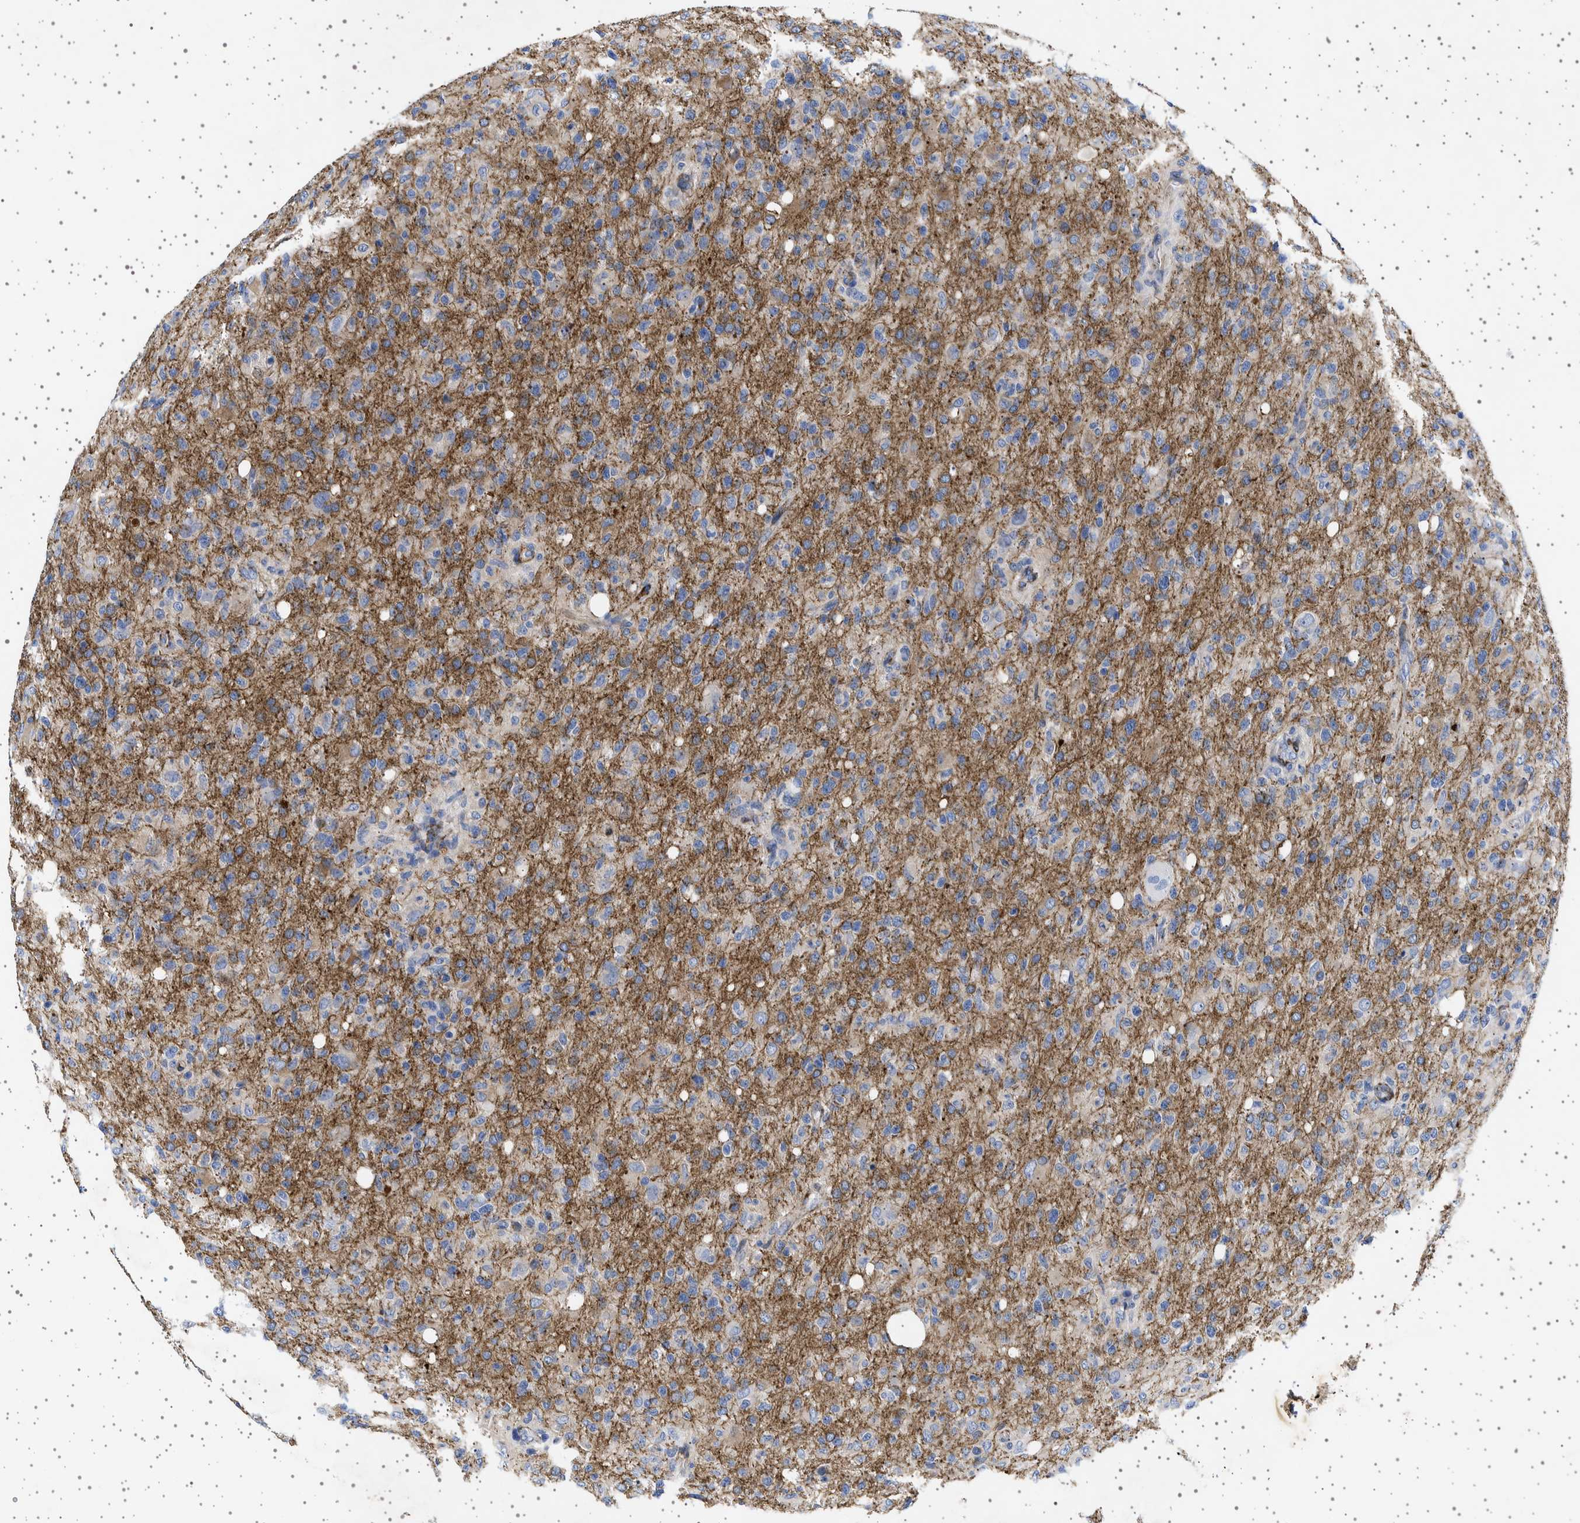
{"staining": {"intensity": "negative", "quantity": "none", "location": "none"}, "tissue": "glioma", "cell_type": "Tumor cells", "image_type": "cancer", "snomed": [{"axis": "morphology", "description": "Glioma, malignant, High grade"}, {"axis": "topography", "description": "Brain"}], "caption": "This is an immunohistochemistry histopathology image of glioma. There is no positivity in tumor cells.", "gene": "SEPTIN4", "patient": {"sex": "female", "age": 57}}